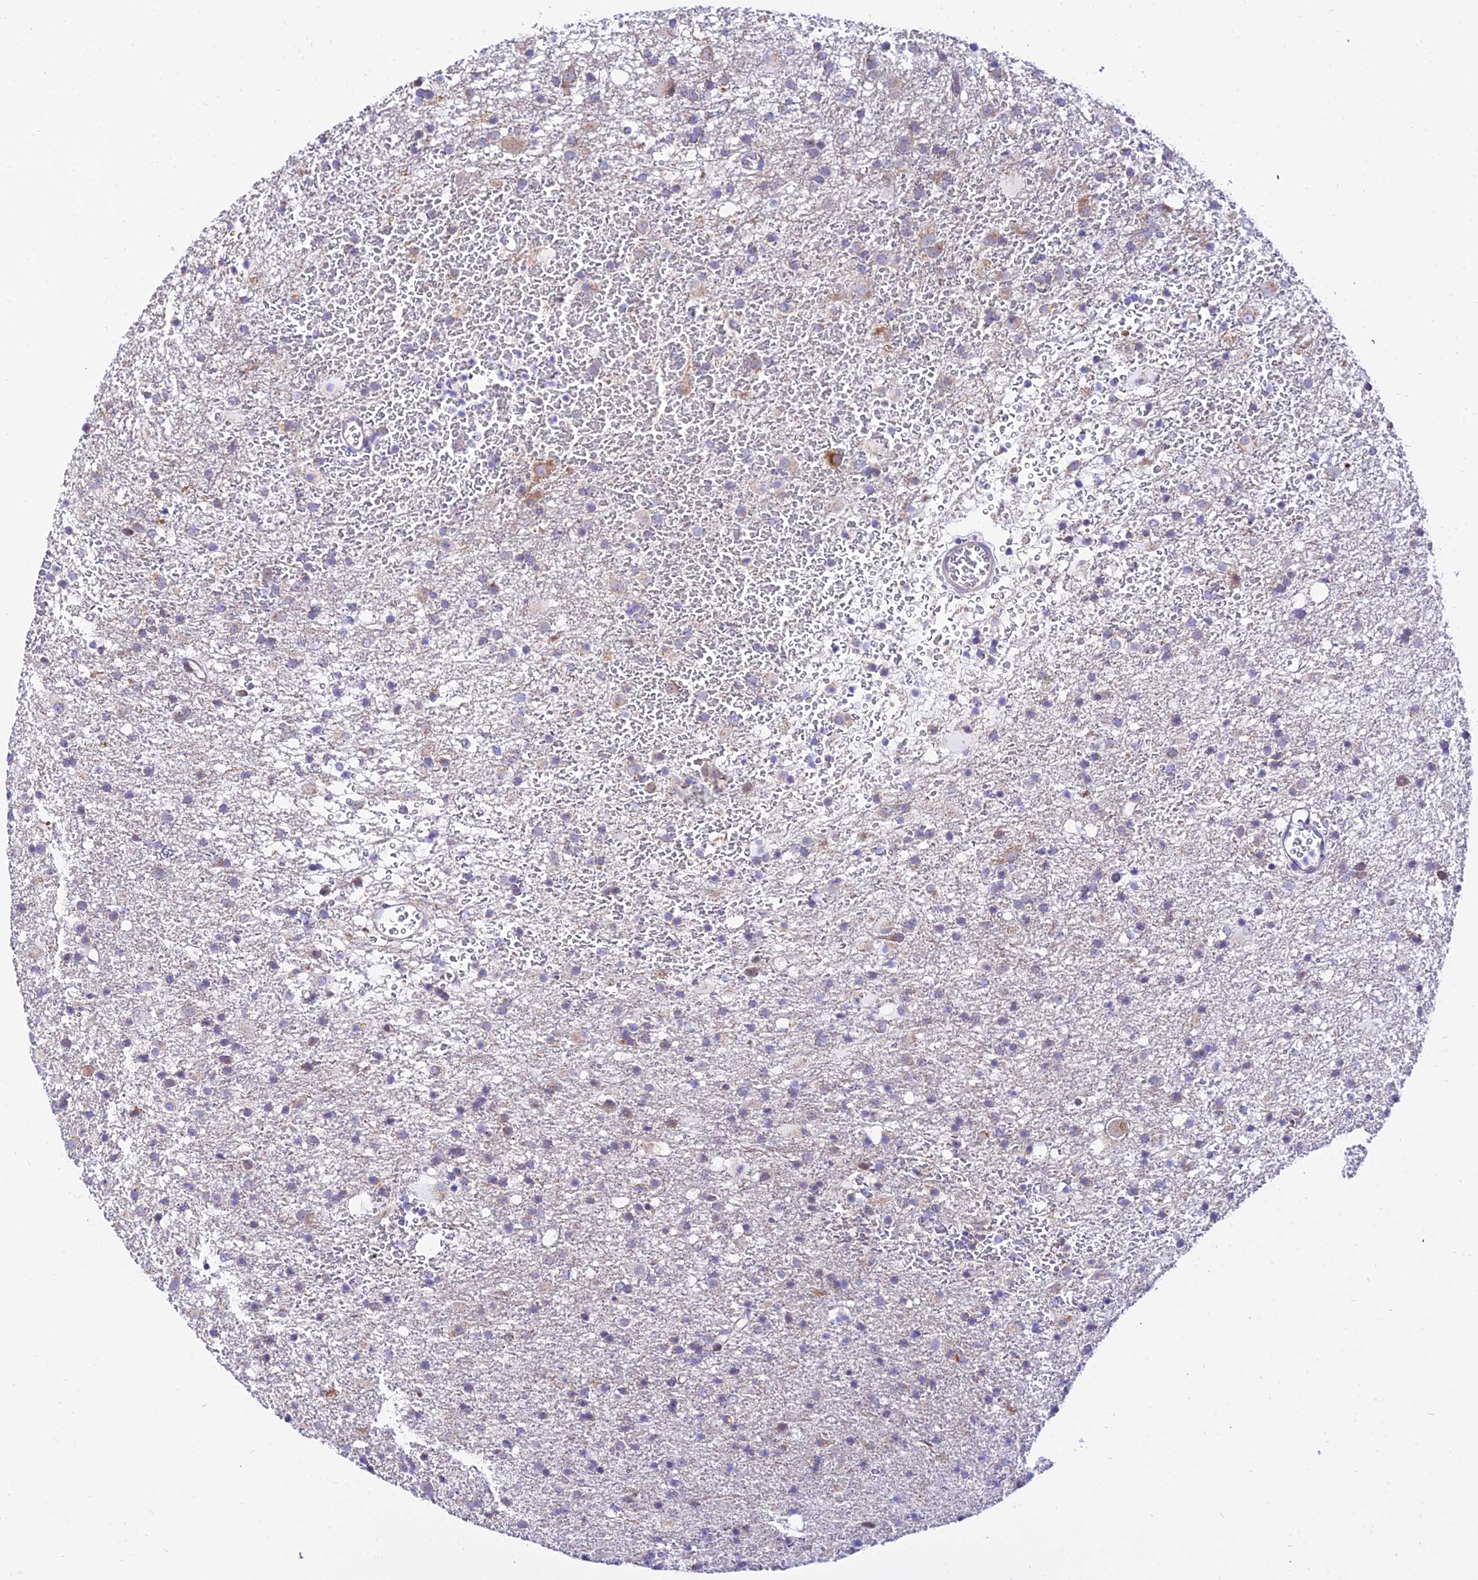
{"staining": {"intensity": "weak", "quantity": "<25%", "location": "cytoplasmic/membranous"}, "tissue": "glioma", "cell_type": "Tumor cells", "image_type": "cancer", "snomed": [{"axis": "morphology", "description": "Glioma, malignant, Low grade"}, {"axis": "topography", "description": "Brain"}], "caption": "Human glioma stained for a protein using immunohistochemistry displays no expression in tumor cells.", "gene": "ATP5PB", "patient": {"sex": "male", "age": 65}}